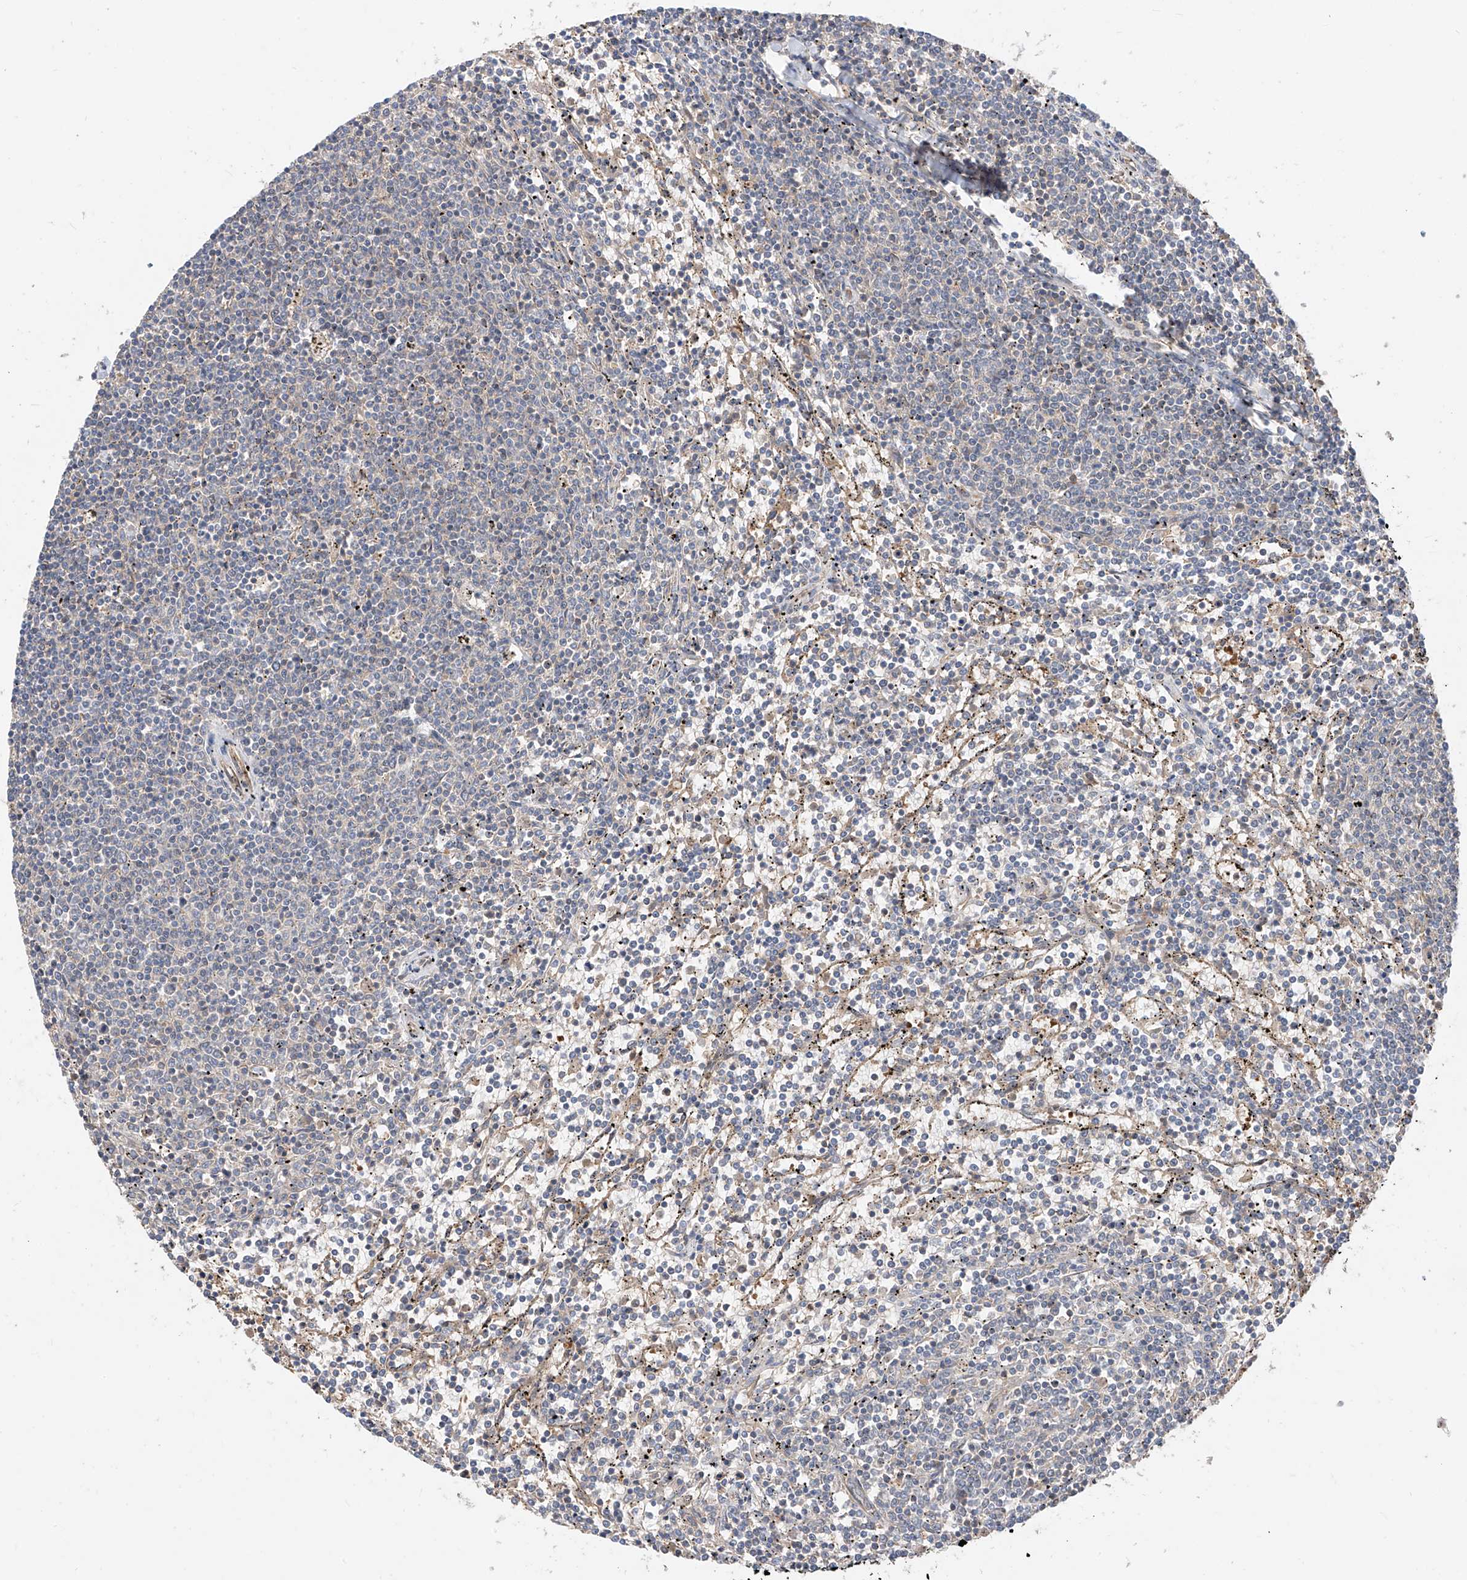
{"staining": {"intensity": "negative", "quantity": "none", "location": "none"}, "tissue": "lymphoma", "cell_type": "Tumor cells", "image_type": "cancer", "snomed": [{"axis": "morphology", "description": "Malignant lymphoma, non-Hodgkin's type, Low grade"}, {"axis": "topography", "description": "Spleen"}], "caption": "DAB immunohistochemical staining of human lymphoma reveals no significant expression in tumor cells.", "gene": "CACNA2D4", "patient": {"sex": "female", "age": 50}}